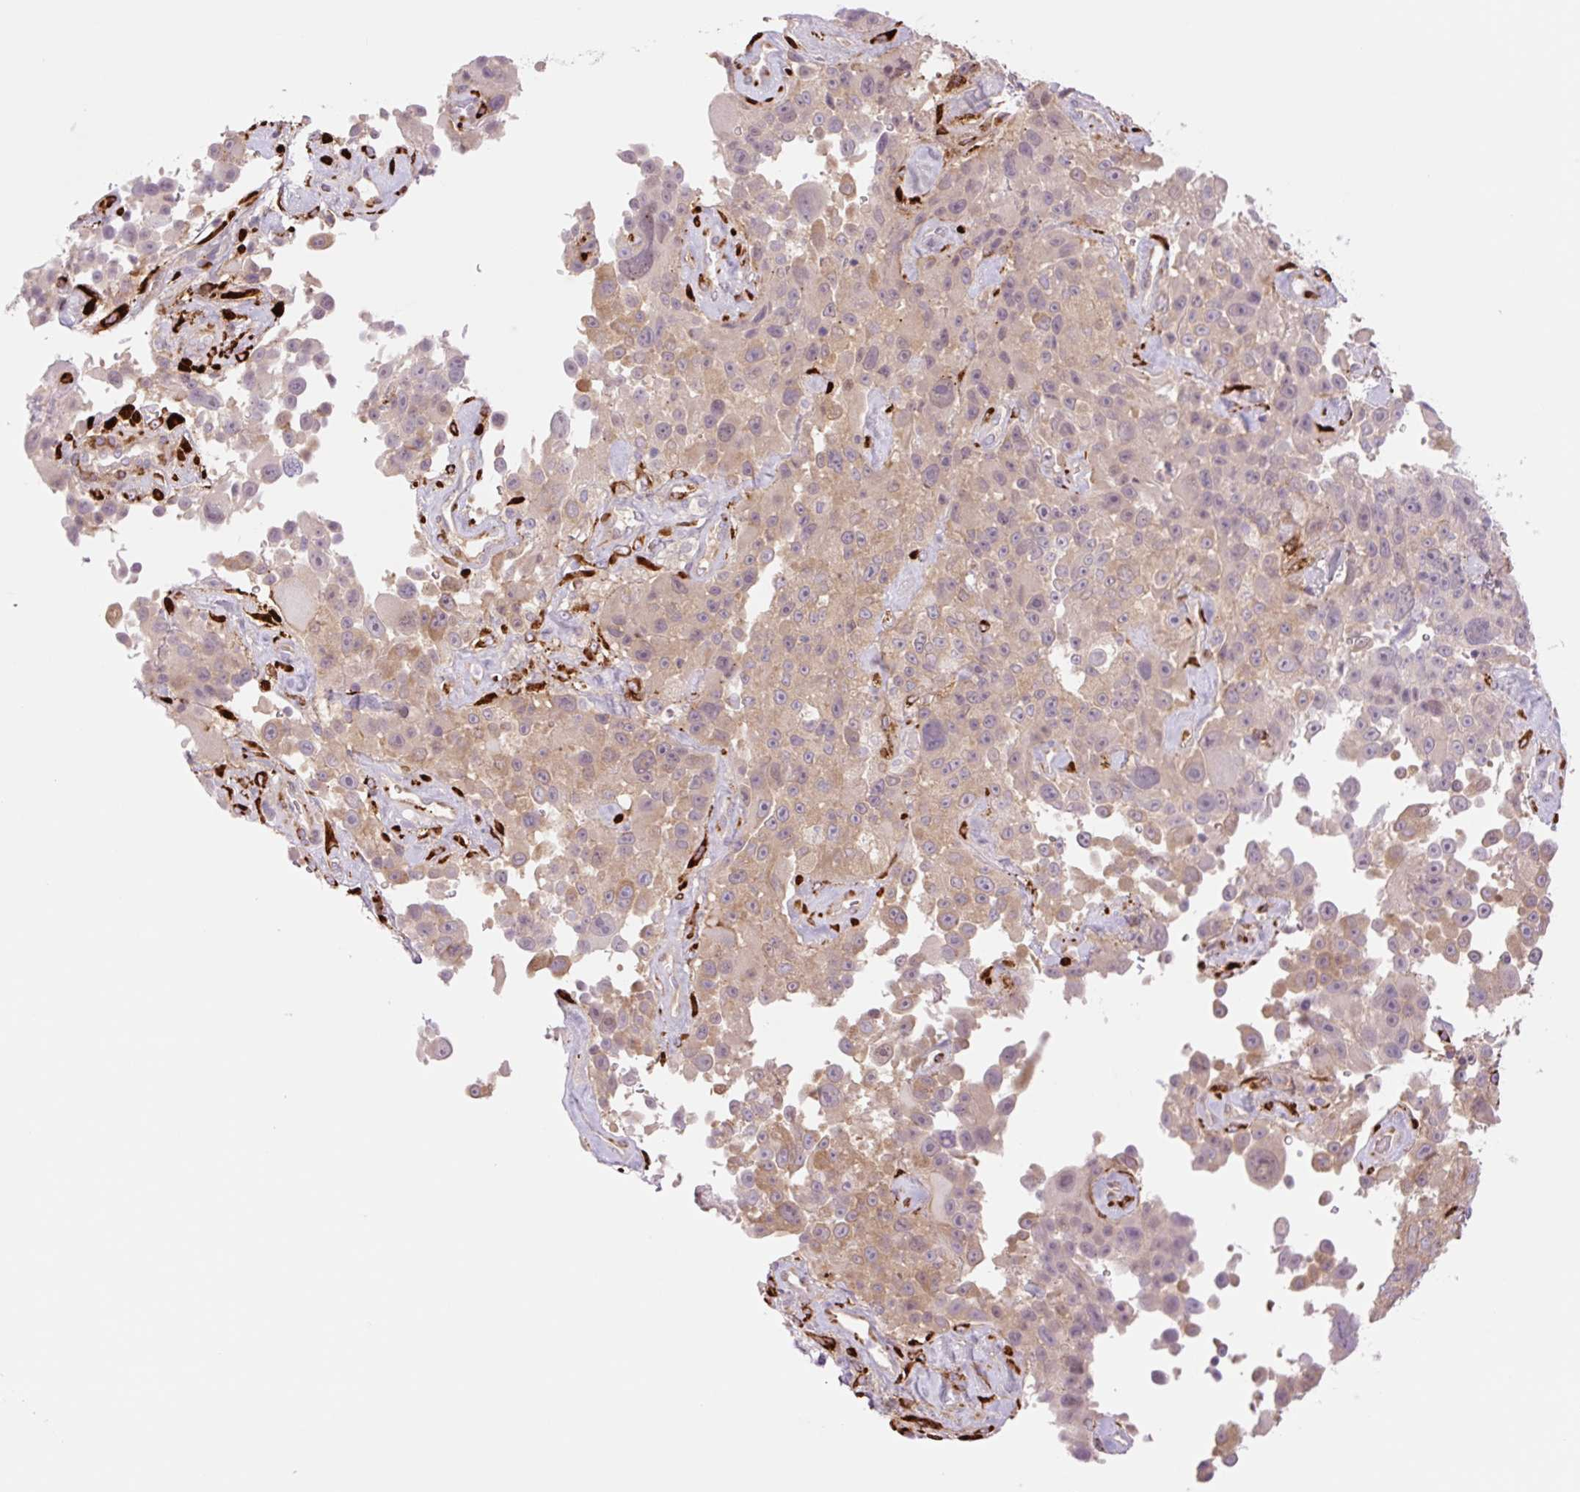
{"staining": {"intensity": "weak", "quantity": ">75%", "location": "cytoplasmic/membranous"}, "tissue": "melanoma", "cell_type": "Tumor cells", "image_type": "cancer", "snomed": [{"axis": "morphology", "description": "Malignant melanoma, Metastatic site"}, {"axis": "topography", "description": "Lymph node"}], "caption": "IHC of human malignant melanoma (metastatic site) reveals low levels of weak cytoplasmic/membranous expression in about >75% of tumor cells.", "gene": "COL5A1", "patient": {"sex": "male", "age": 62}}